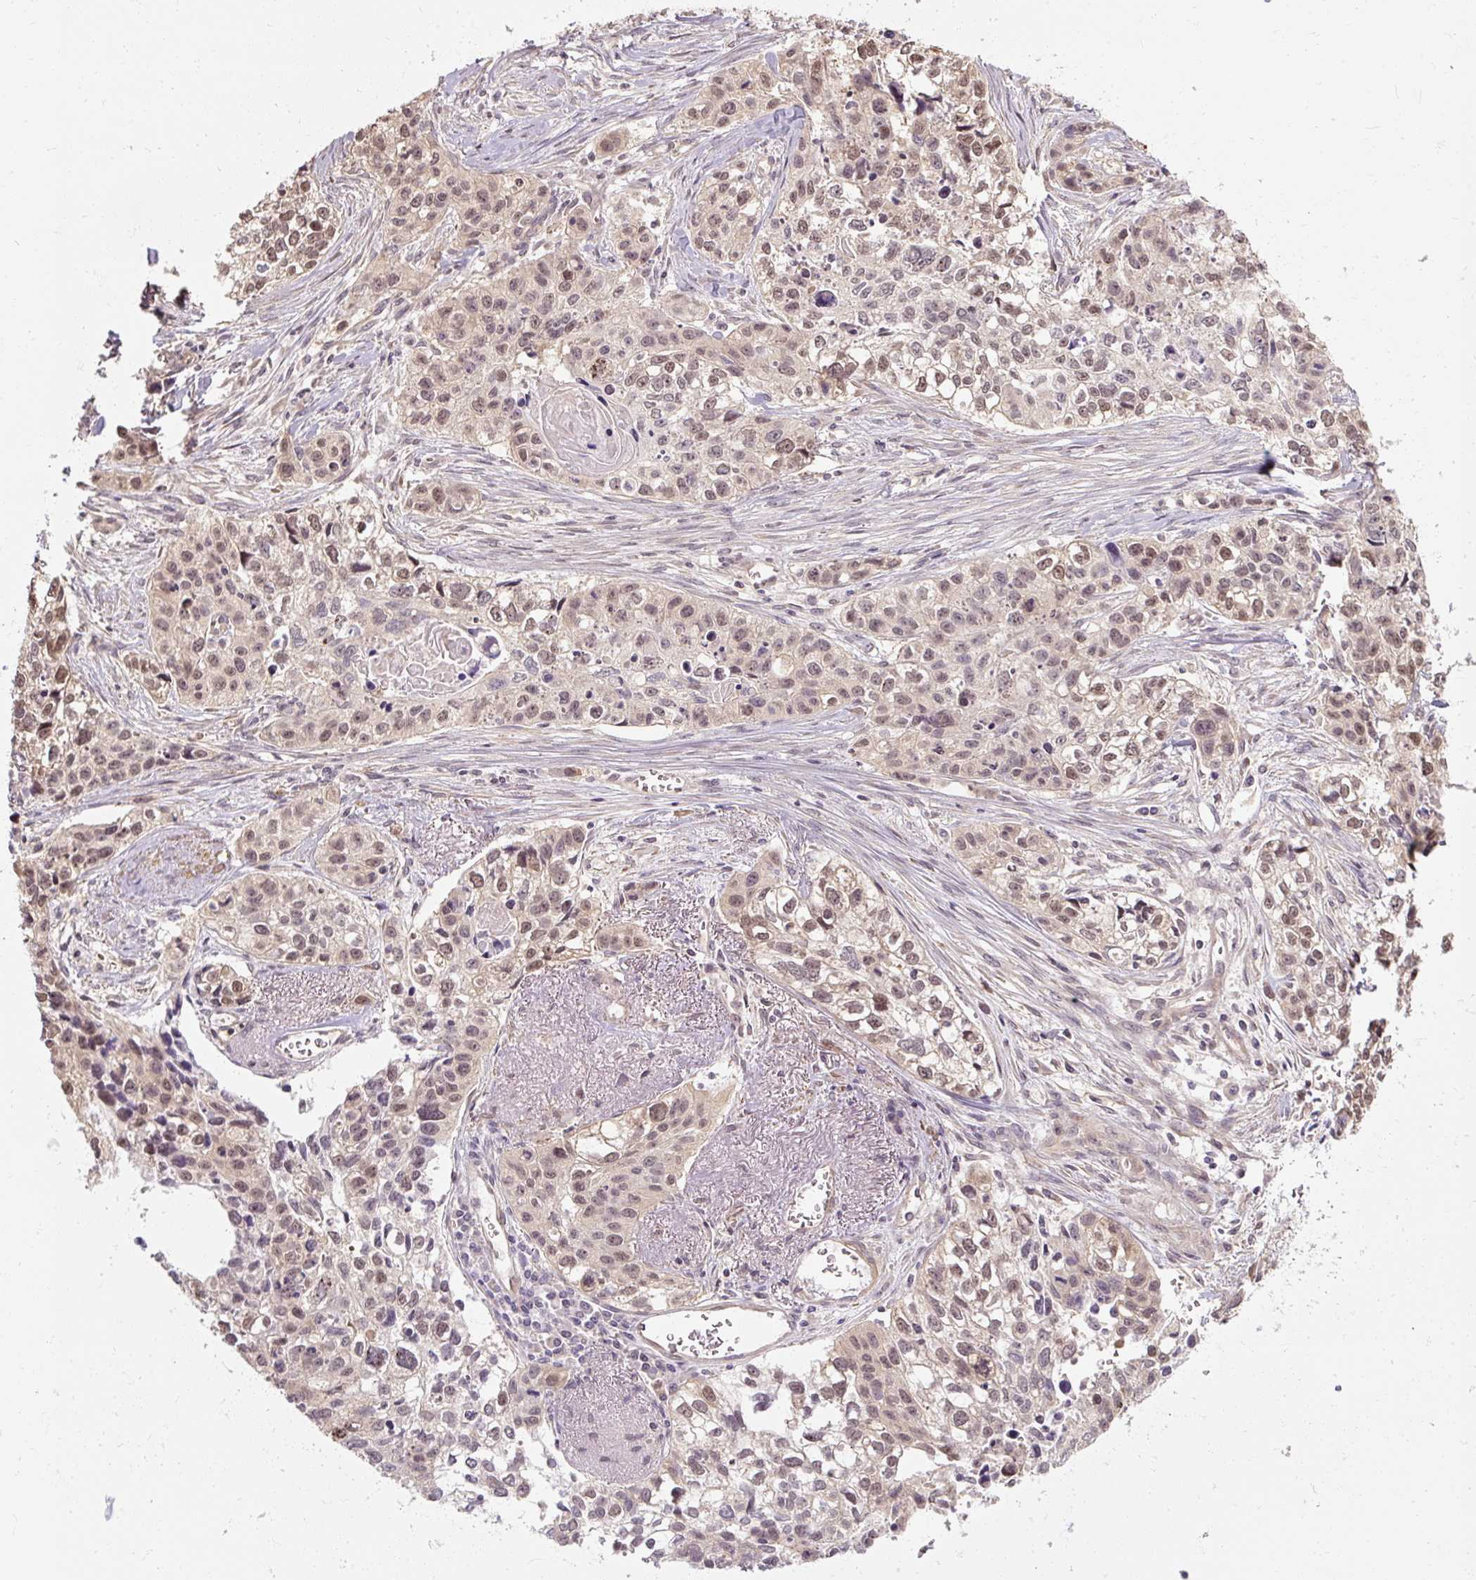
{"staining": {"intensity": "moderate", "quantity": "25%-75%", "location": "nuclear"}, "tissue": "lung cancer", "cell_type": "Tumor cells", "image_type": "cancer", "snomed": [{"axis": "morphology", "description": "Squamous cell carcinoma, NOS"}, {"axis": "topography", "description": "Lung"}], "caption": "Protein staining demonstrates moderate nuclear expression in about 25%-75% of tumor cells in lung squamous cell carcinoma.", "gene": "RB1CC1", "patient": {"sex": "male", "age": 74}}